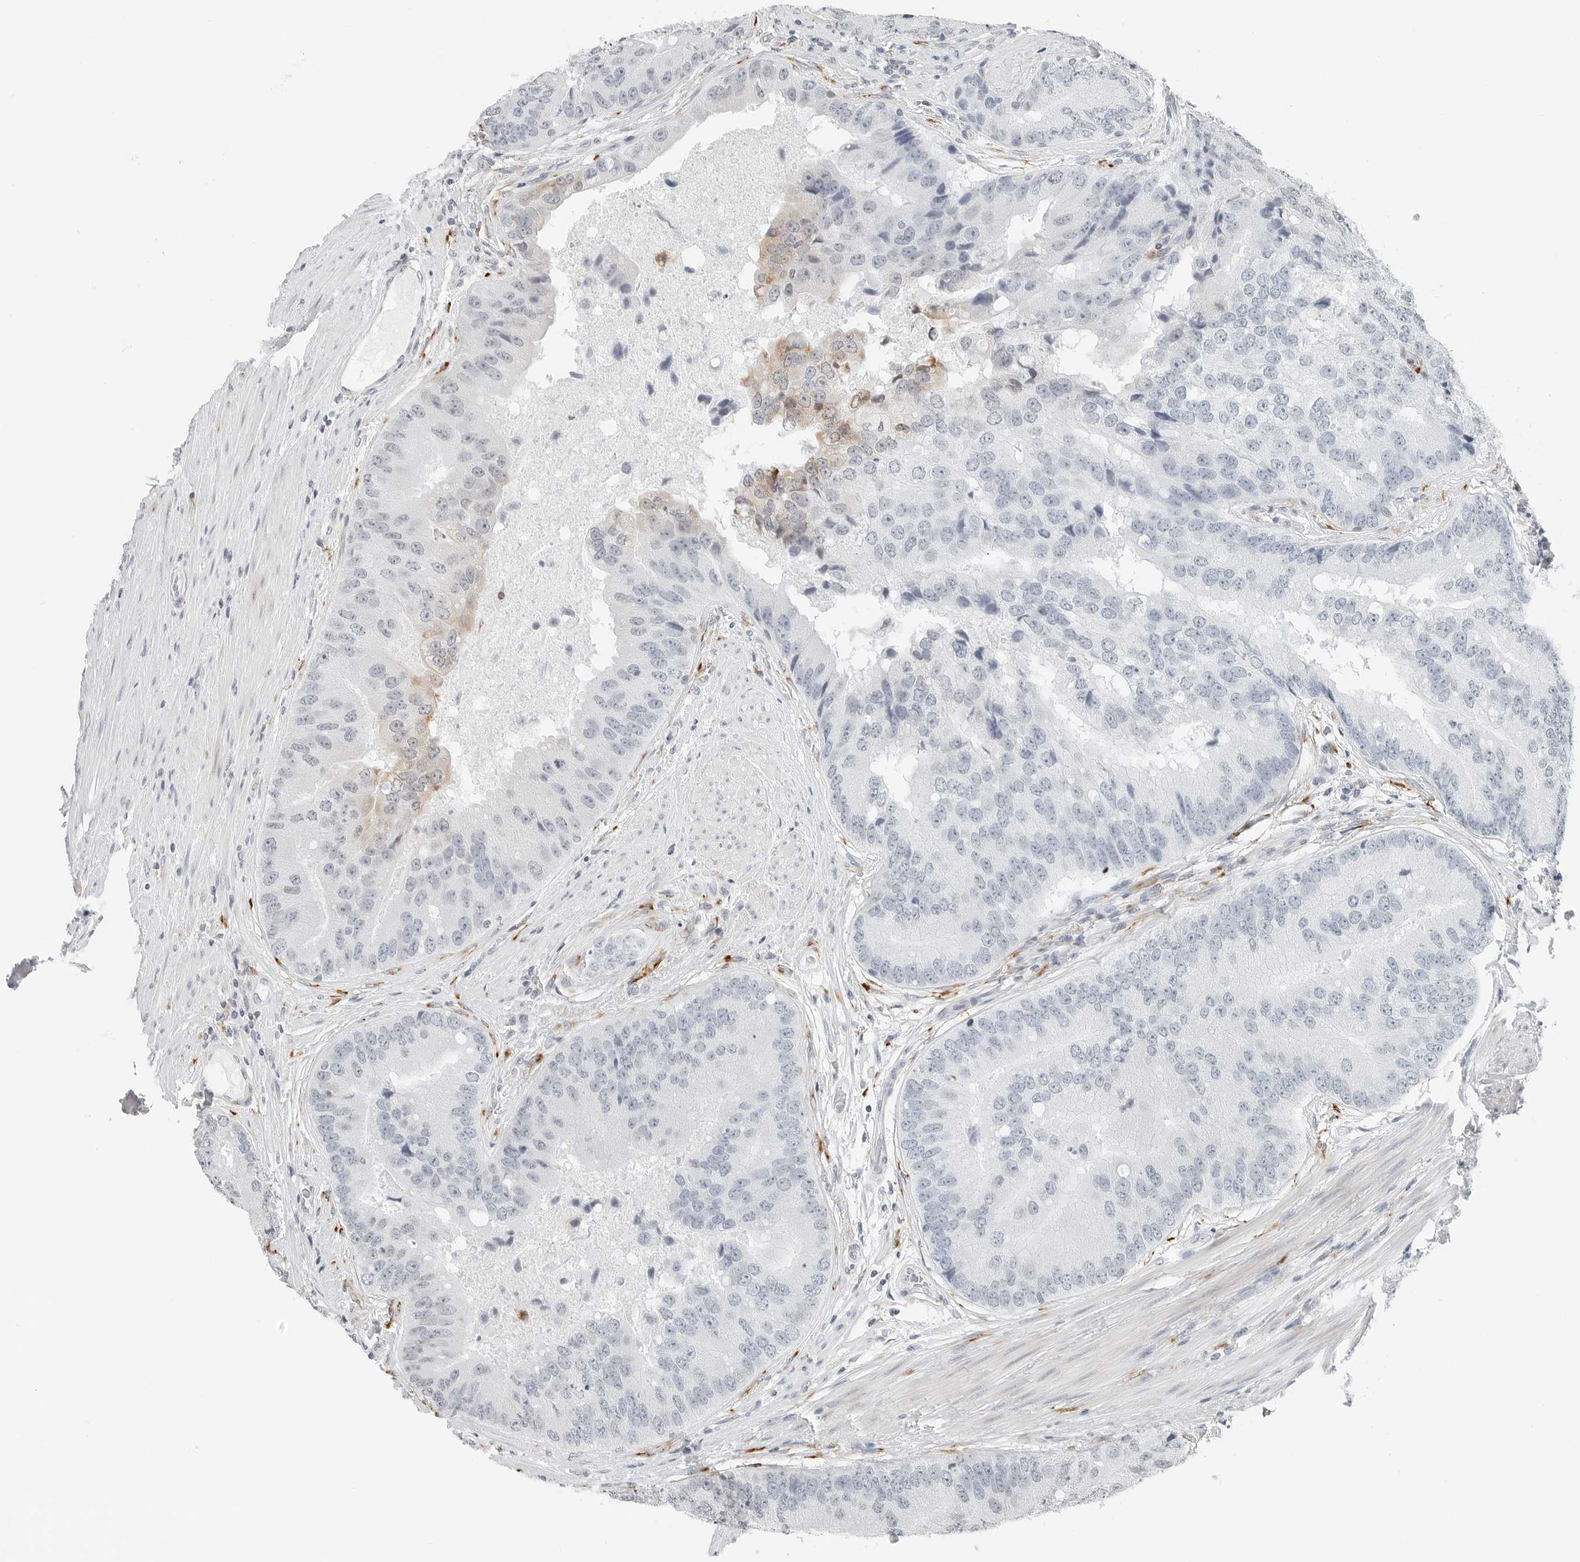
{"staining": {"intensity": "negative", "quantity": "none", "location": "none"}, "tissue": "prostate cancer", "cell_type": "Tumor cells", "image_type": "cancer", "snomed": [{"axis": "morphology", "description": "Adenocarcinoma, High grade"}, {"axis": "topography", "description": "Prostate"}], "caption": "This is a histopathology image of IHC staining of prostate cancer (adenocarcinoma (high-grade)), which shows no positivity in tumor cells. (Brightfield microscopy of DAB immunohistochemistry (IHC) at high magnification).", "gene": "P4HA2", "patient": {"sex": "male", "age": 70}}